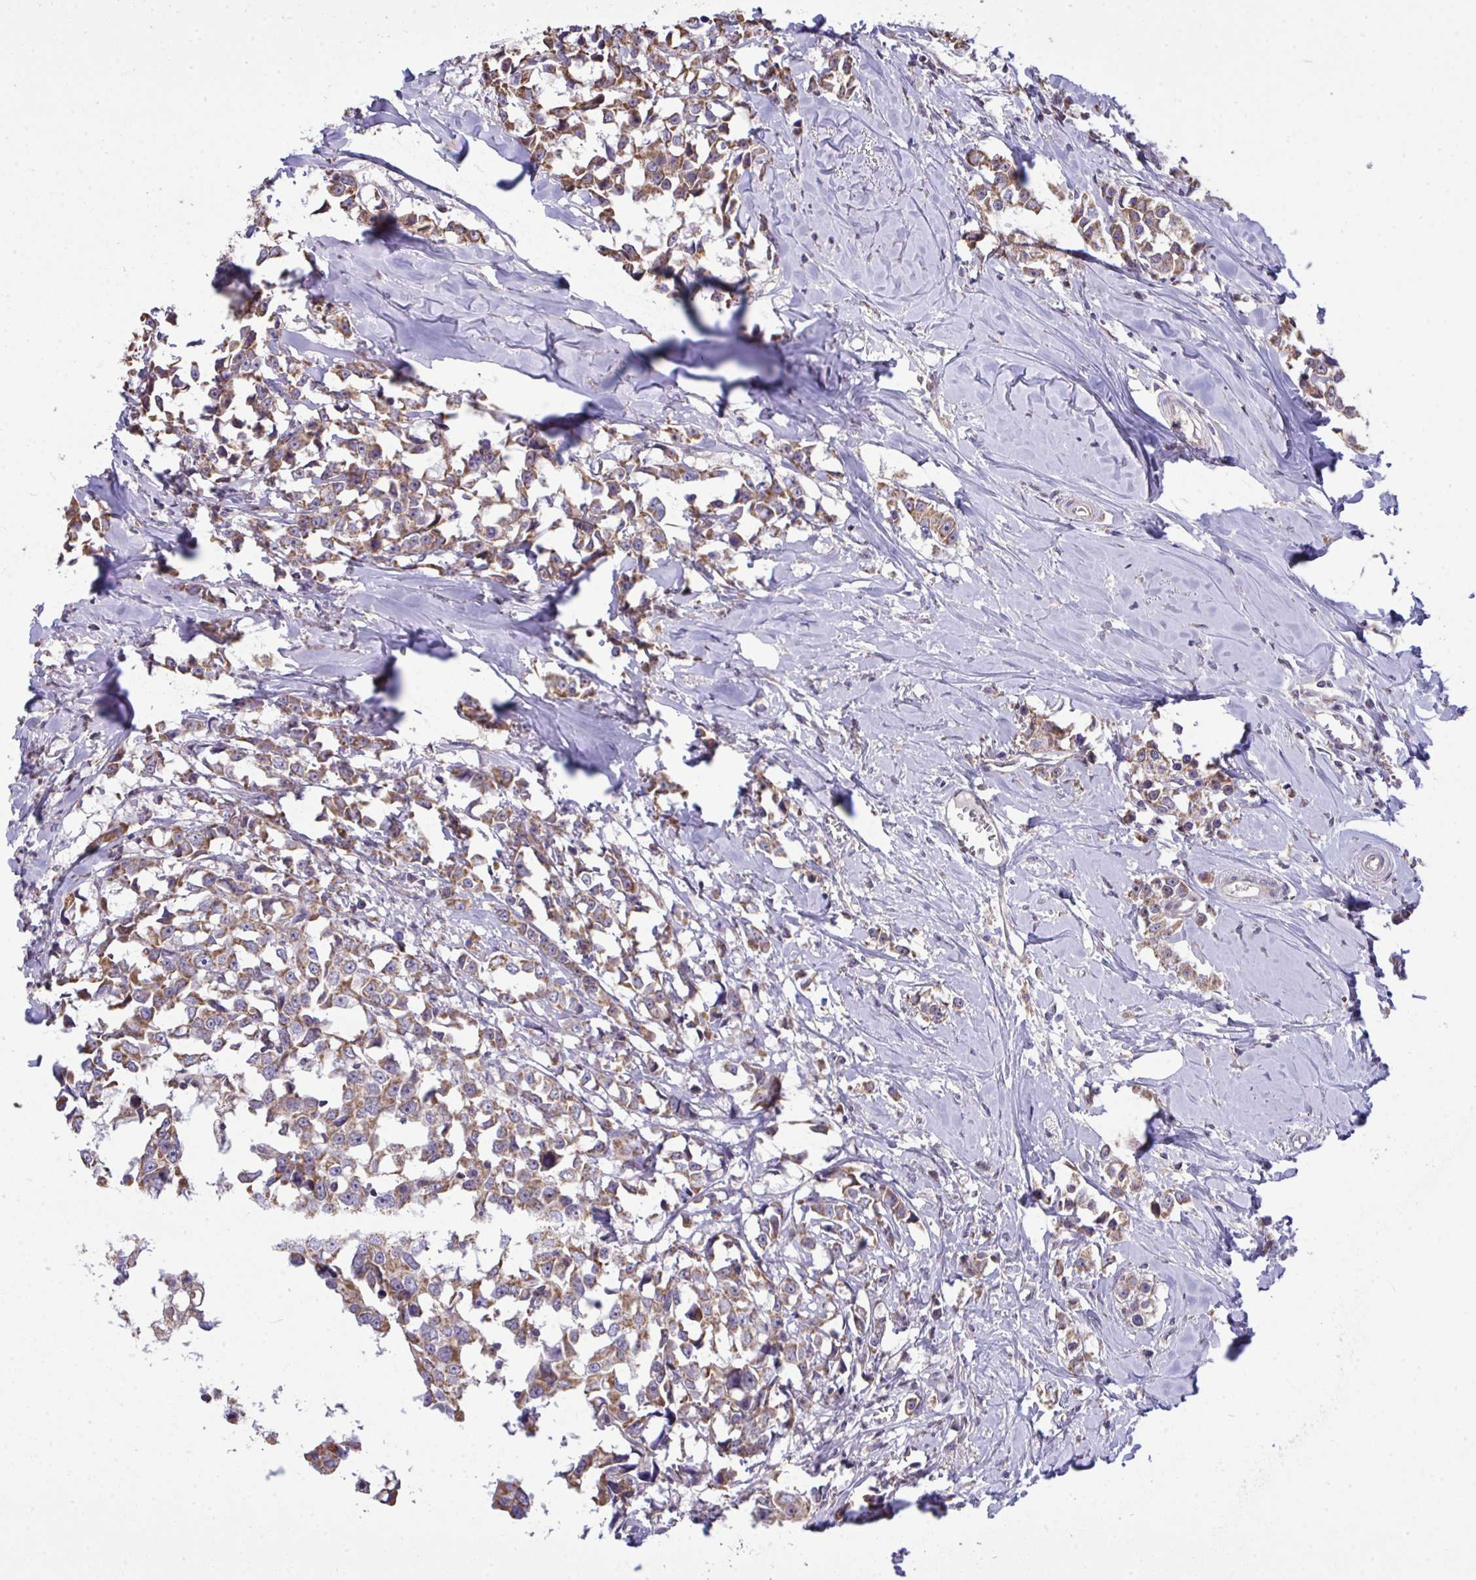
{"staining": {"intensity": "weak", "quantity": "25%-75%", "location": "cytoplasmic/membranous"}, "tissue": "breast cancer", "cell_type": "Tumor cells", "image_type": "cancer", "snomed": [{"axis": "morphology", "description": "Duct carcinoma"}, {"axis": "topography", "description": "Breast"}], "caption": "Immunohistochemistry of infiltrating ductal carcinoma (breast) displays low levels of weak cytoplasmic/membranous positivity in approximately 25%-75% of tumor cells.", "gene": "PPM1H", "patient": {"sex": "female", "age": 80}}